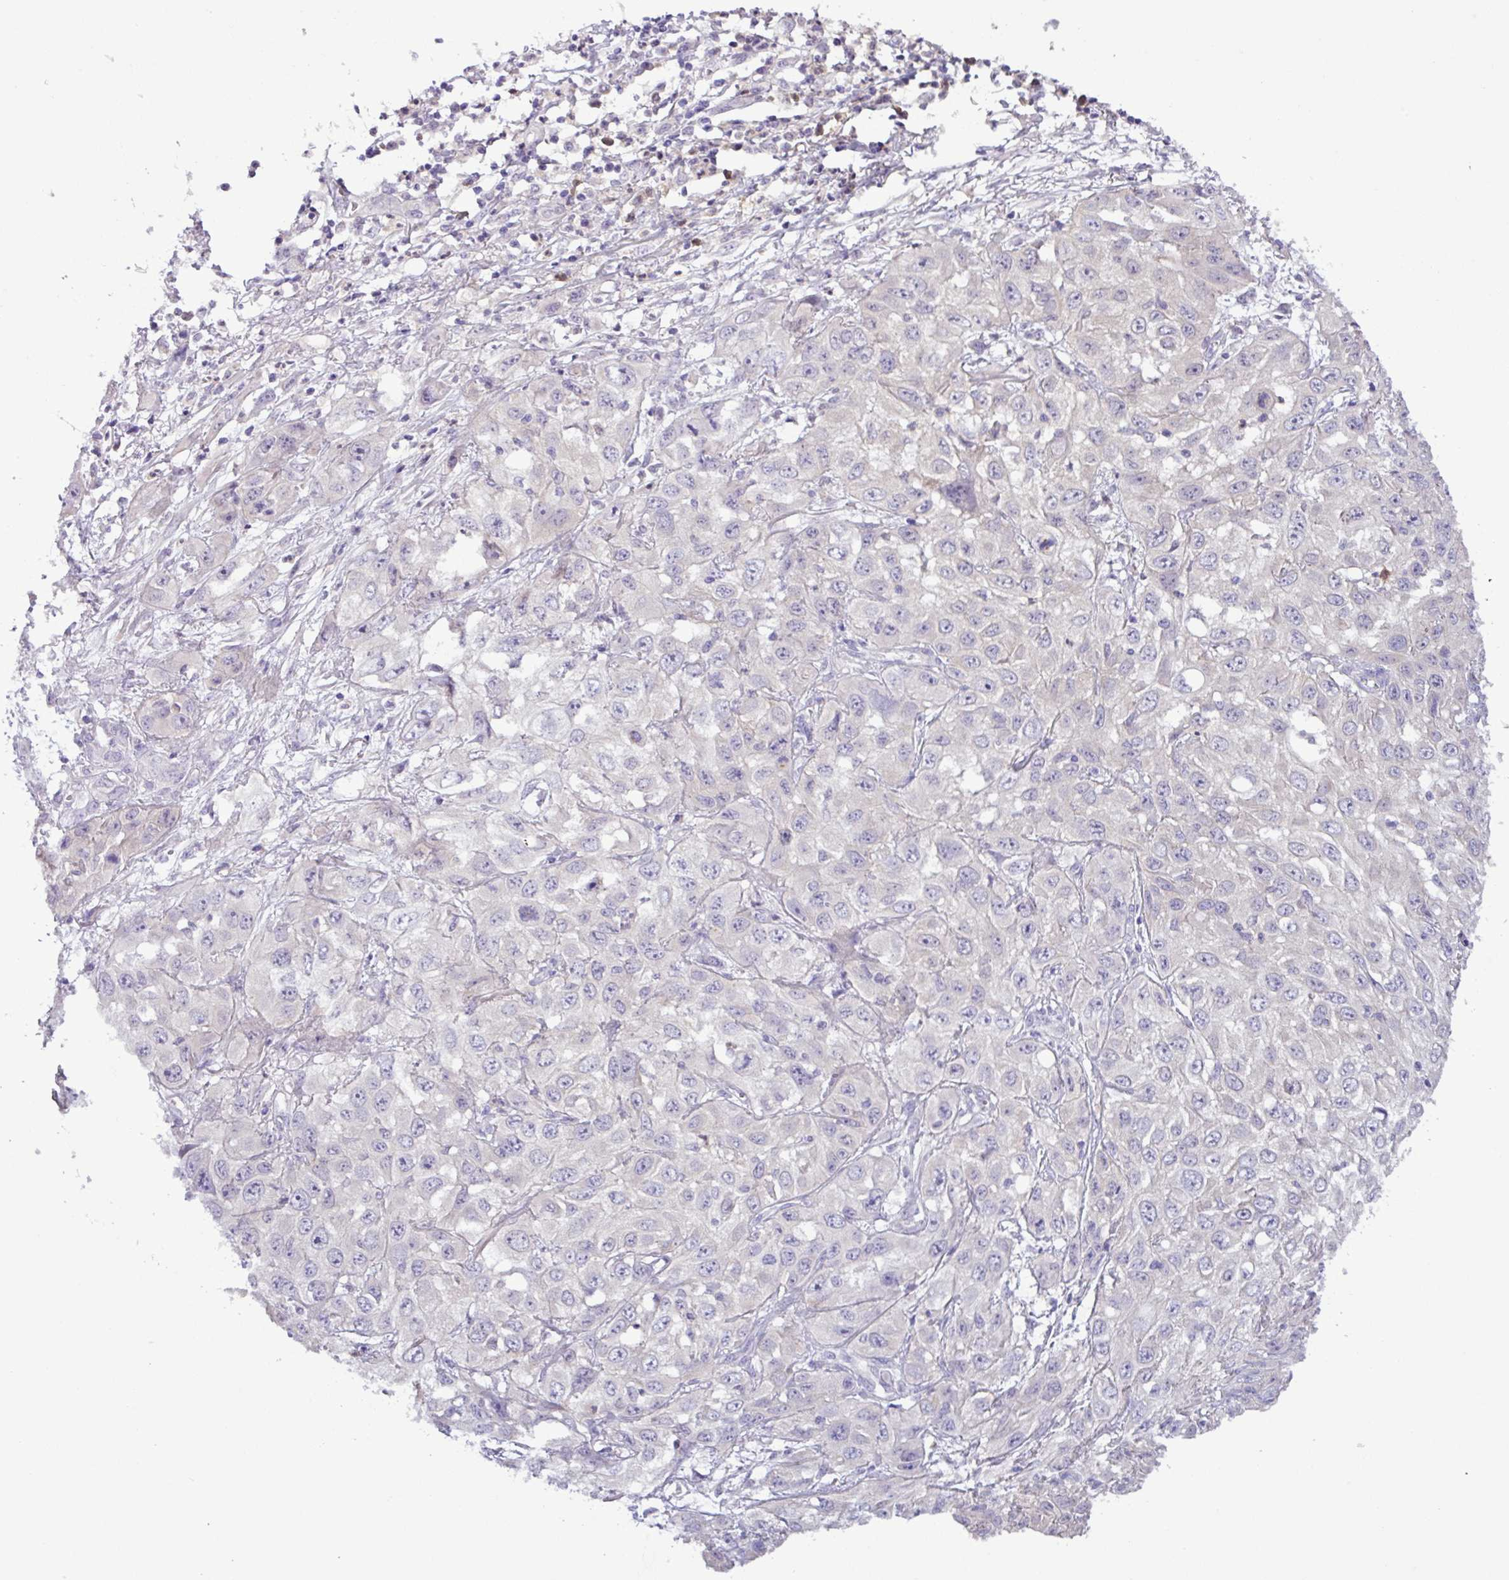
{"staining": {"intensity": "negative", "quantity": "none", "location": "none"}, "tissue": "skin cancer", "cell_type": "Tumor cells", "image_type": "cancer", "snomed": [{"axis": "morphology", "description": "Squamous cell carcinoma, NOS"}, {"axis": "topography", "description": "Skin"}, {"axis": "topography", "description": "Vulva"}], "caption": "There is no significant positivity in tumor cells of skin cancer.", "gene": "TONSL", "patient": {"sex": "female", "age": 71}}